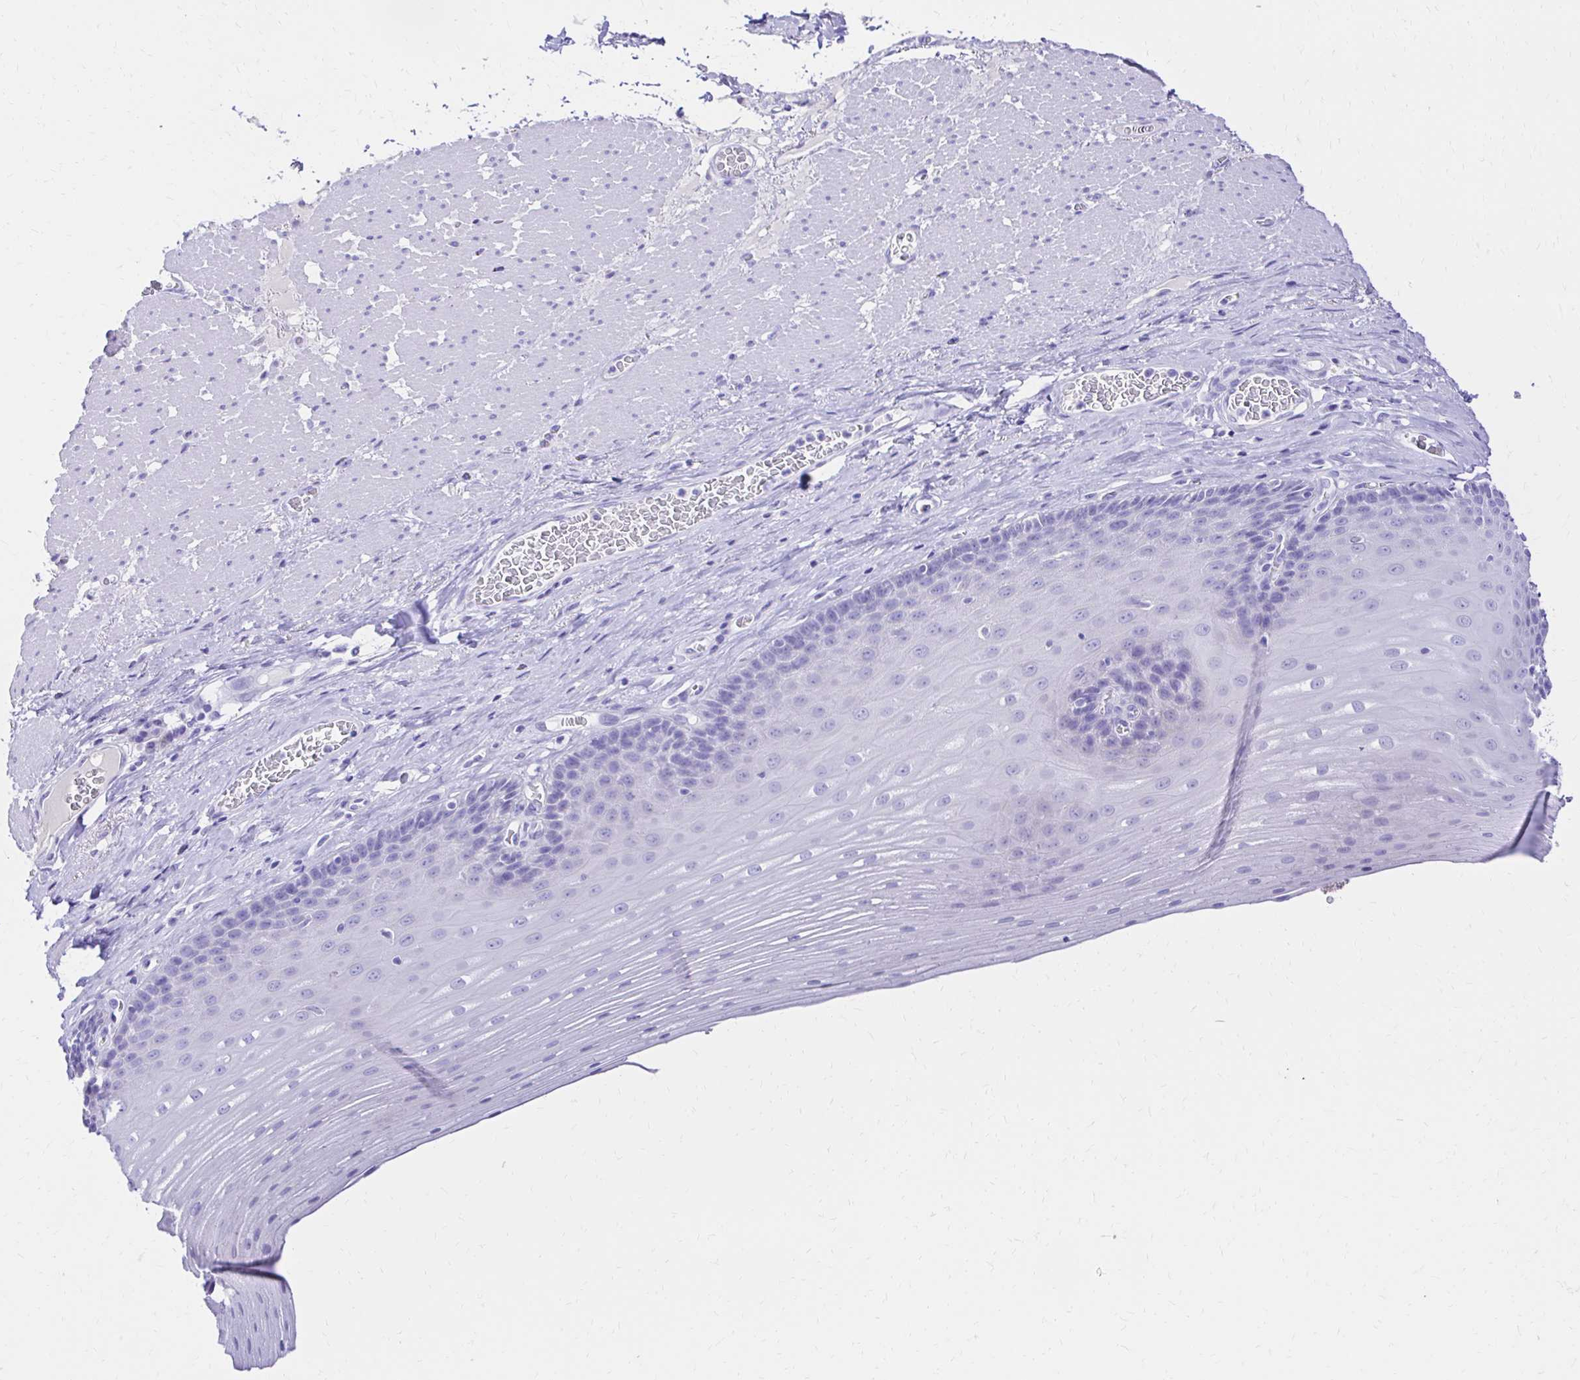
{"staining": {"intensity": "negative", "quantity": "none", "location": "none"}, "tissue": "esophagus", "cell_type": "Squamous epithelial cells", "image_type": "normal", "snomed": [{"axis": "morphology", "description": "Normal tissue, NOS"}, {"axis": "topography", "description": "Esophagus"}], "caption": "DAB (3,3'-diaminobenzidine) immunohistochemical staining of normal human esophagus shows no significant staining in squamous epithelial cells. (Stains: DAB immunohistochemistry with hematoxylin counter stain, Microscopy: brightfield microscopy at high magnification).", "gene": "S100G", "patient": {"sex": "male", "age": 62}}